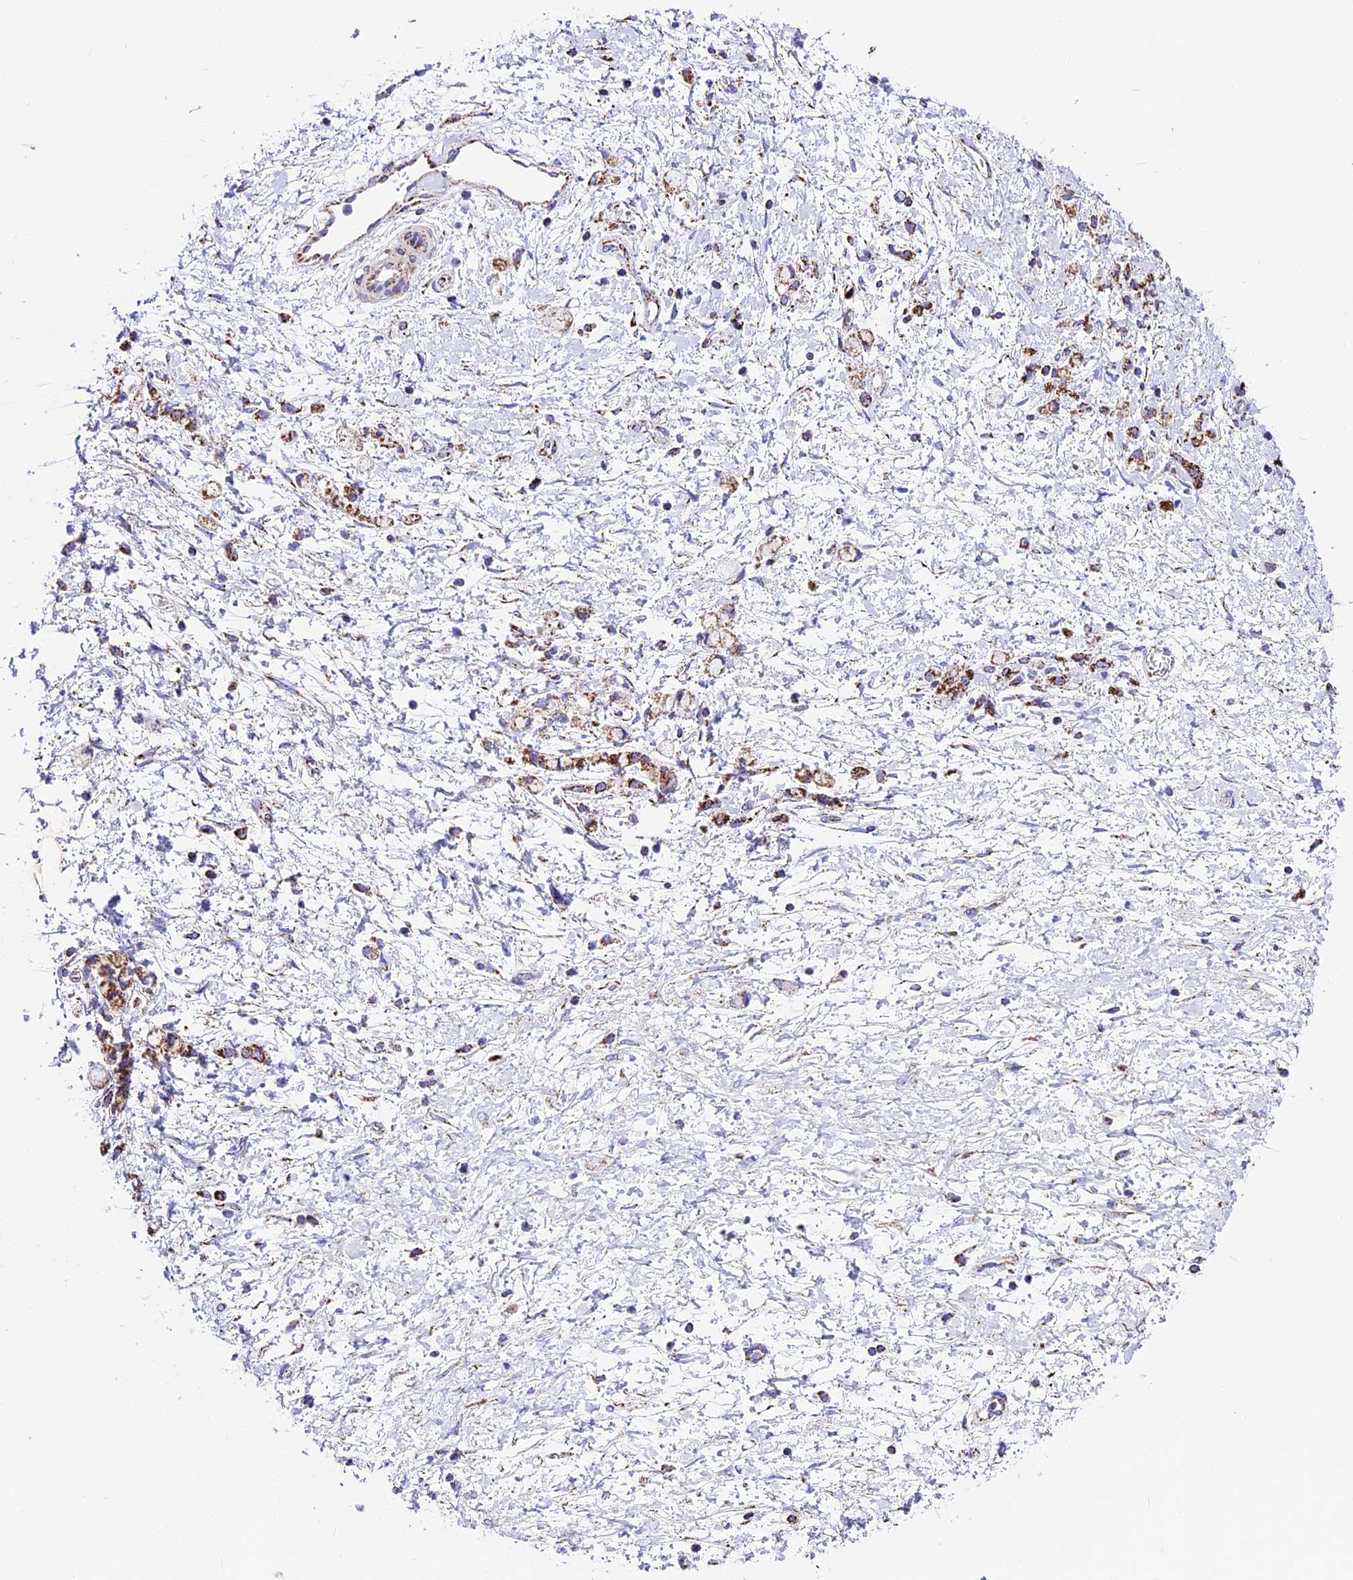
{"staining": {"intensity": "moderate", "quantity": ">75%", "location": "cytoplasmic/membranous"}, "tissue": "stomach cancer", "cell_type": "Tumor cells", "image_type": "cancer", "snomed": [{"axis": "morphology", "description": "Adenocarcinoma, NOS"}, {"axis": "topography", "description": "Stomach"}], "caption": "Immunohistochemistry (IHC) photomicrograph of adenocarcinoma (stomach) stained for a protein (brown), which shows medium levels of moderate cytoplasmic/membranous positivity in approximately >75% of tumor cells.", "gene": "DCAF5", "patient": {"sex": "female", "age": 60}}